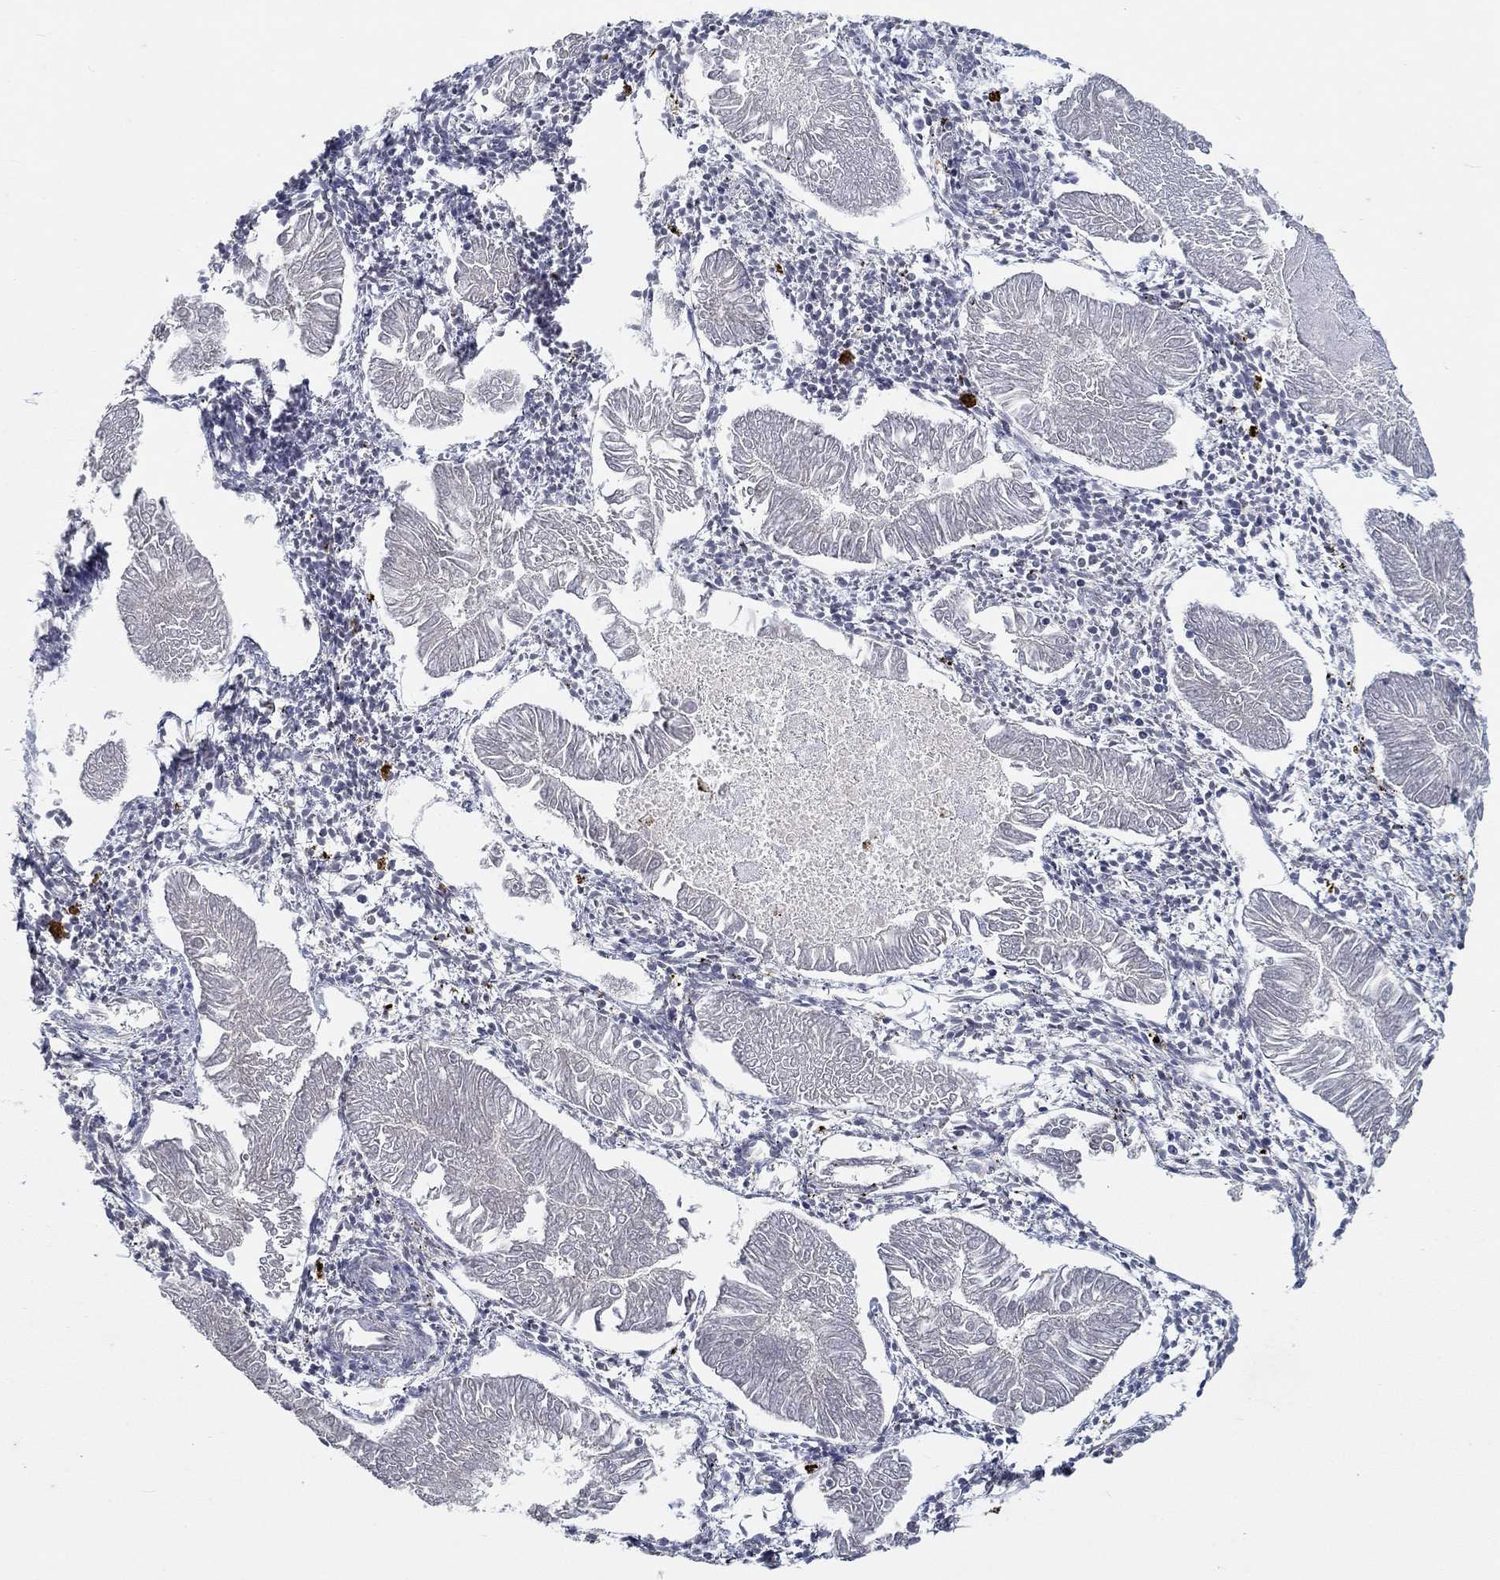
{"staining": {"intensity": "negative", "quantity": "none", "location": "none"}, "tissue": "endometrial cancer", "cell_type": "Tumor cells", "image_type": "cancer", "snomed": [{"axis": "morphology", "description": "Adenocarcinoma, NOS"}, {"axis": "topography", "description": "Endometrium"}], "caption": "This is an immunohistochemistry (IHC) image of endometrial adenocarcinoma. There is no expression in tumor cells.", "gene": "PROZ", "patient": {"sex": "female", "age": 53}}